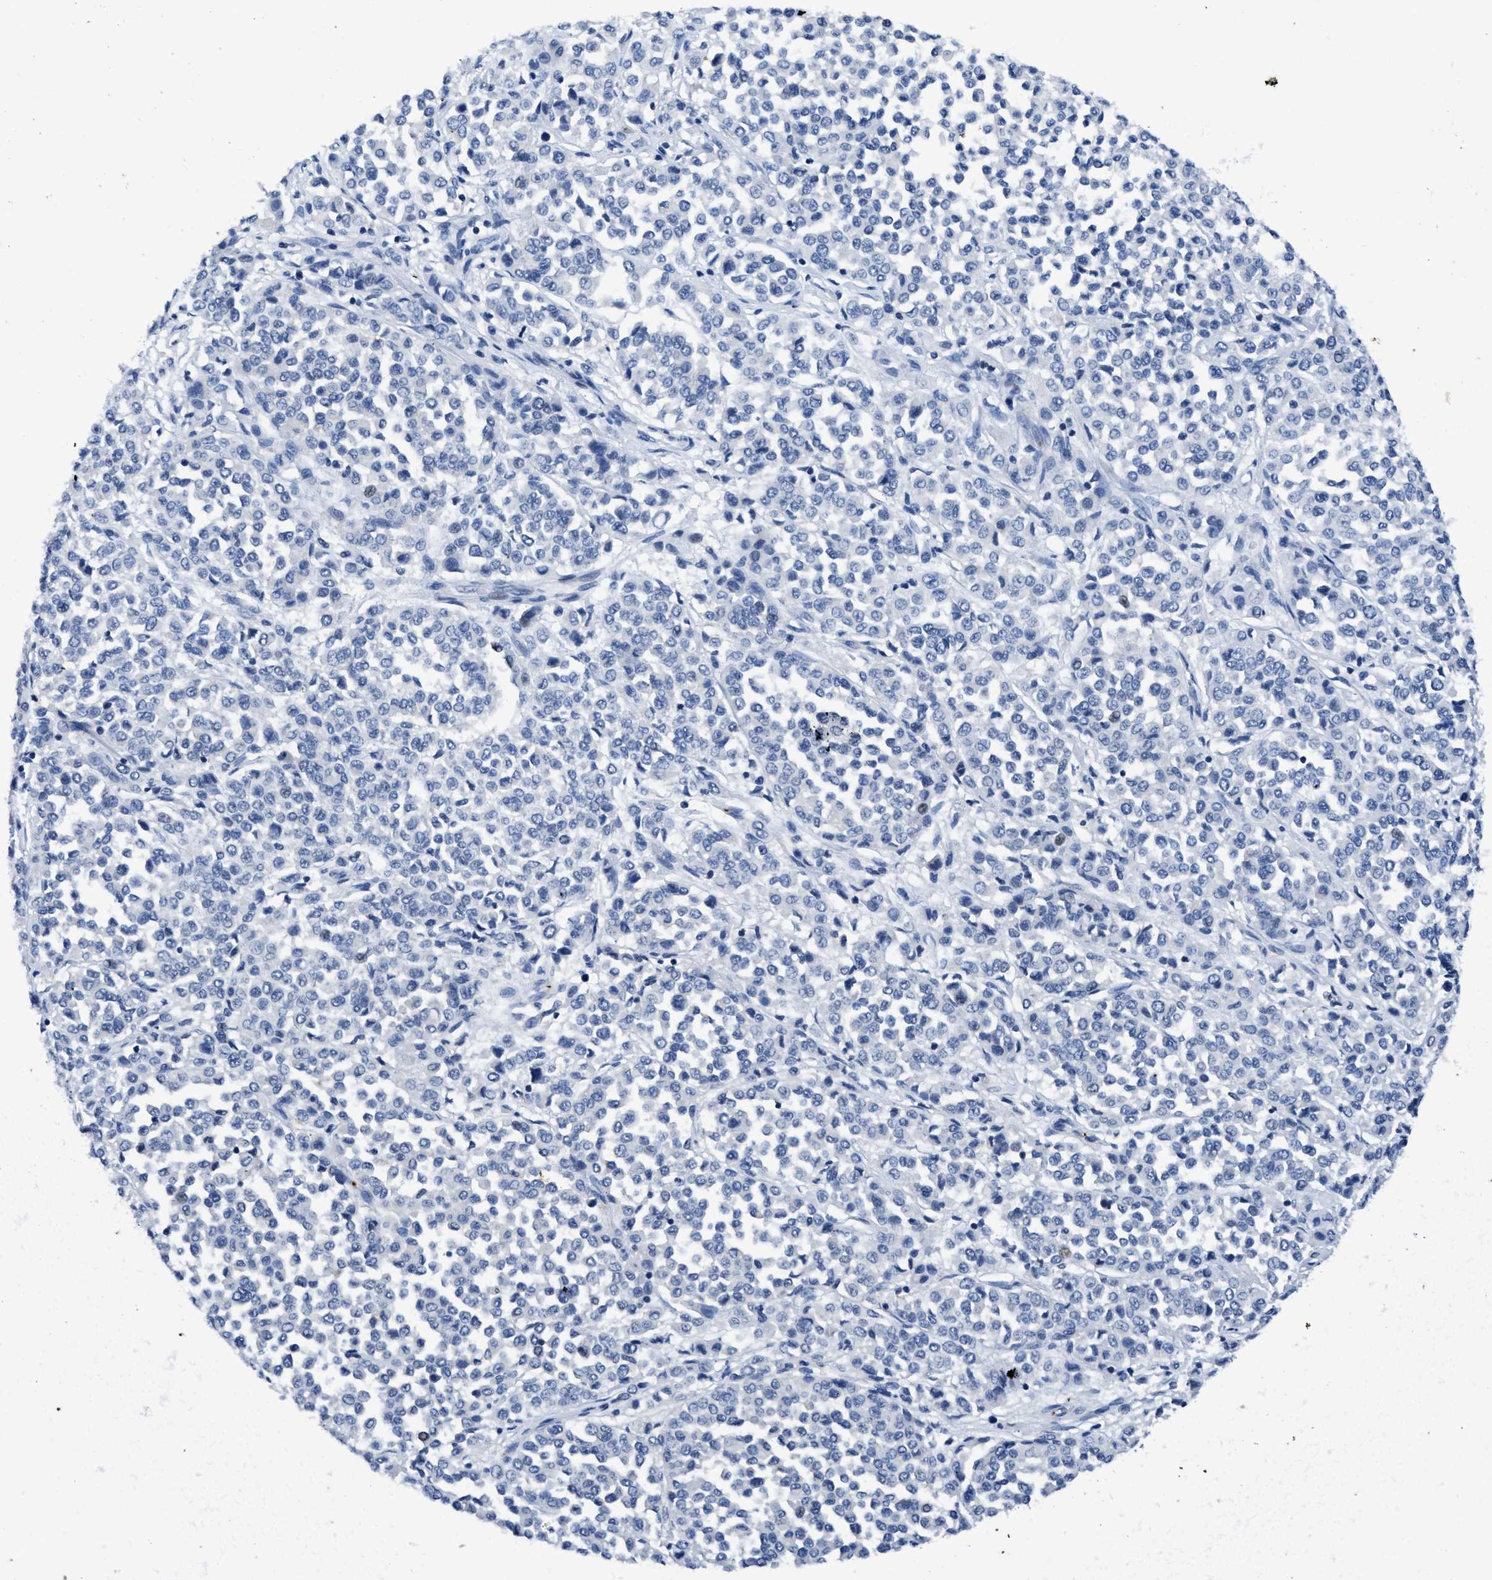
{"staining": {"intensity": "negative", "quantity": "none", "location": "none"}, "tissue": "melanoma", "cell_type": "Tumor cells", "image_type": "cancer", "snomed": [{"axis": "morphology", "description": "Malignant melanoma, Metastatic site"}, {"axis": "topography", "description": "Pancreas"}], "caption": "Immunohistochemical staining of melanoma shows no significant expression in tumor cells. (Stains: DAB immunohistochemistry (IHC) with hematoxylin counter stain, Microscopy: brightfield microscopy at high magnification).", "gene": "ITGA2B", "patient": {"sex": "female", "age": 30}}